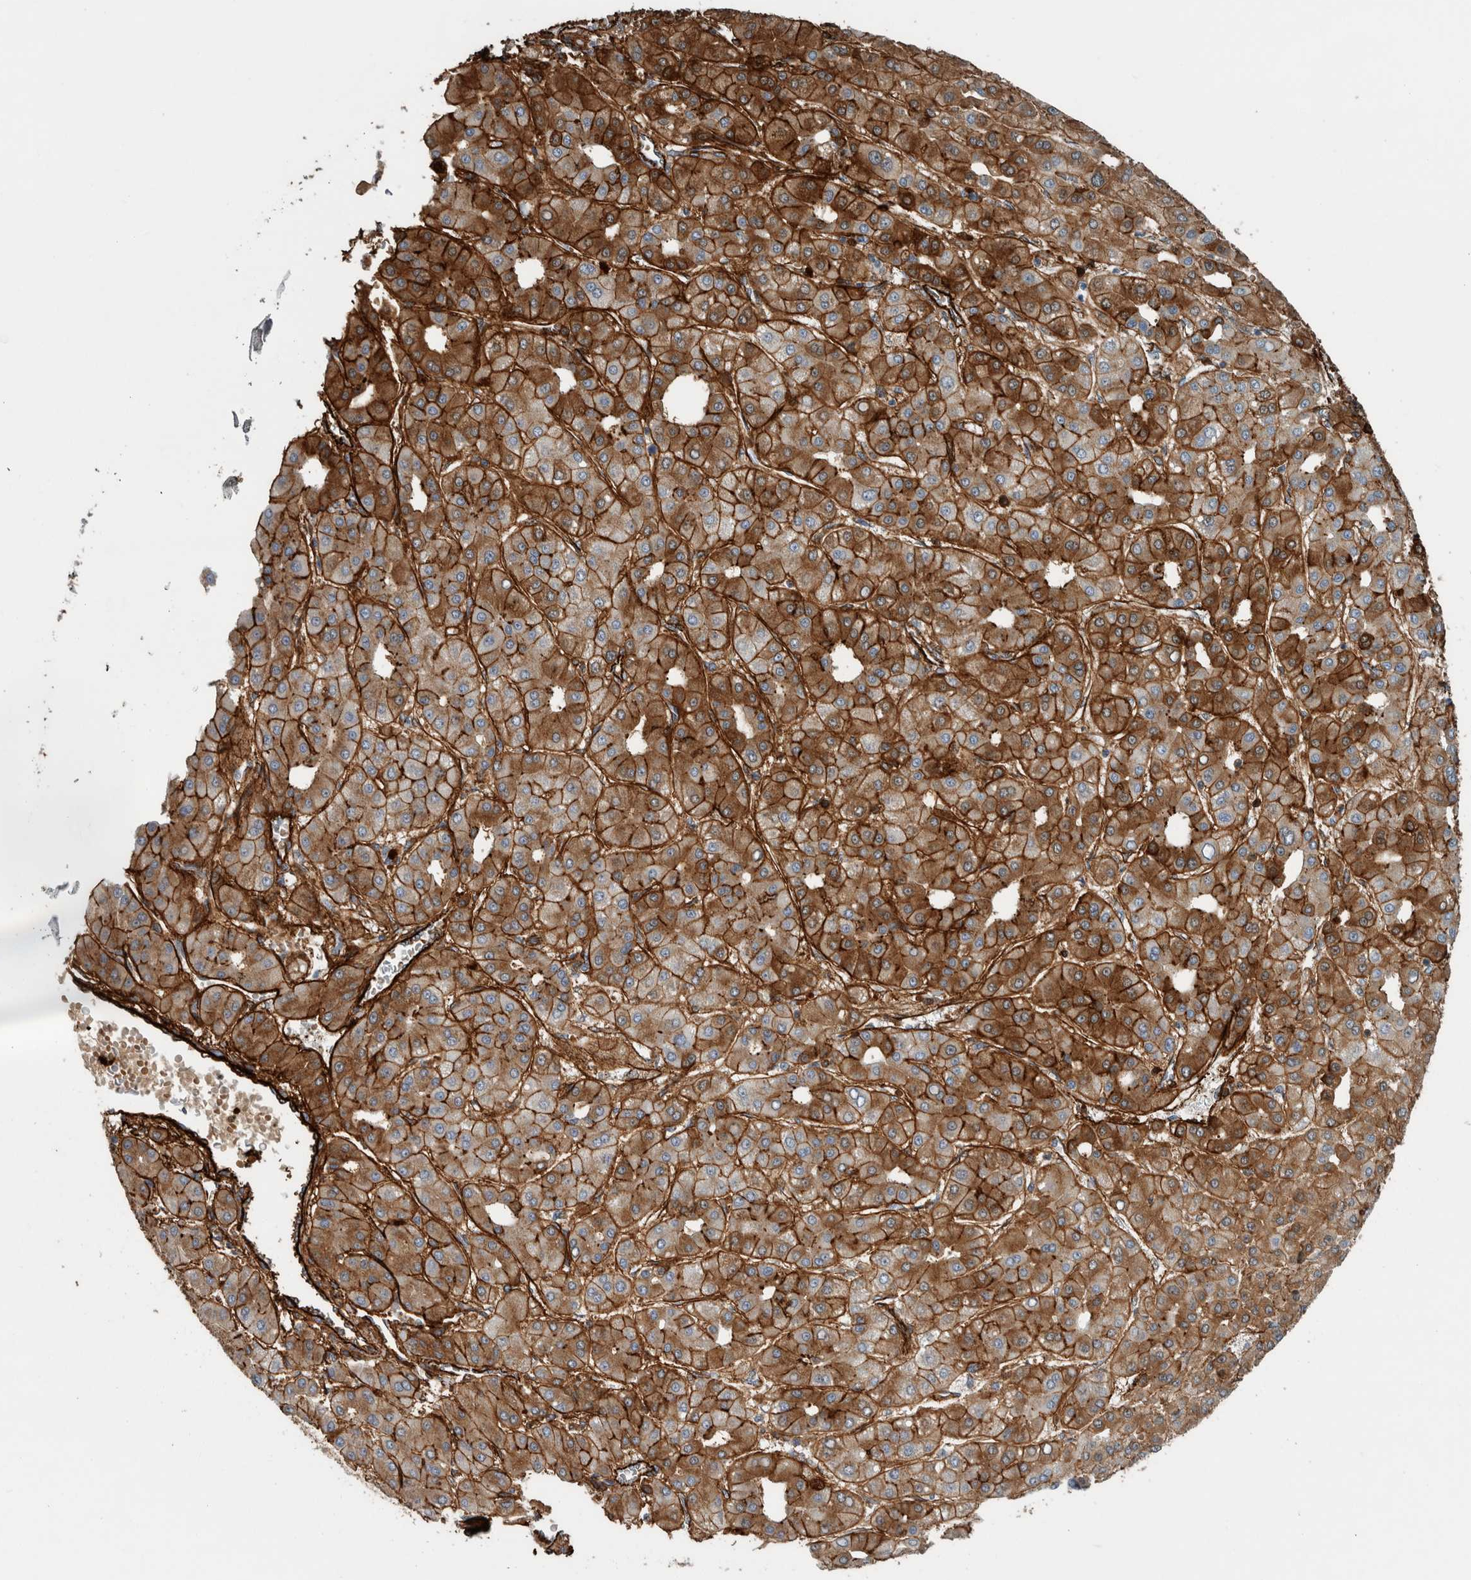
{"staining": {"intensity": "strong", "quantity": ">75%", "location": "cytoplasmic/membranous"}, "tissue": "liver cancer", "cell_type": "Tumor cells", "image_type": "cancer", "snomed": [{"axis": "morphology", "description": "Carcinoma, Hepatocellular, NOS"}, {"axis": "topography", "description": "Liver"}], "caption": "Hepatocellular carcinoma (liver) tissue displays strong cytoplasmic/membranous positivity in approximately >75% of tumor cells, visualized by immunohistochemistry.", "gene": "FN1", "patient": {"sex": "male", "age": 65}}